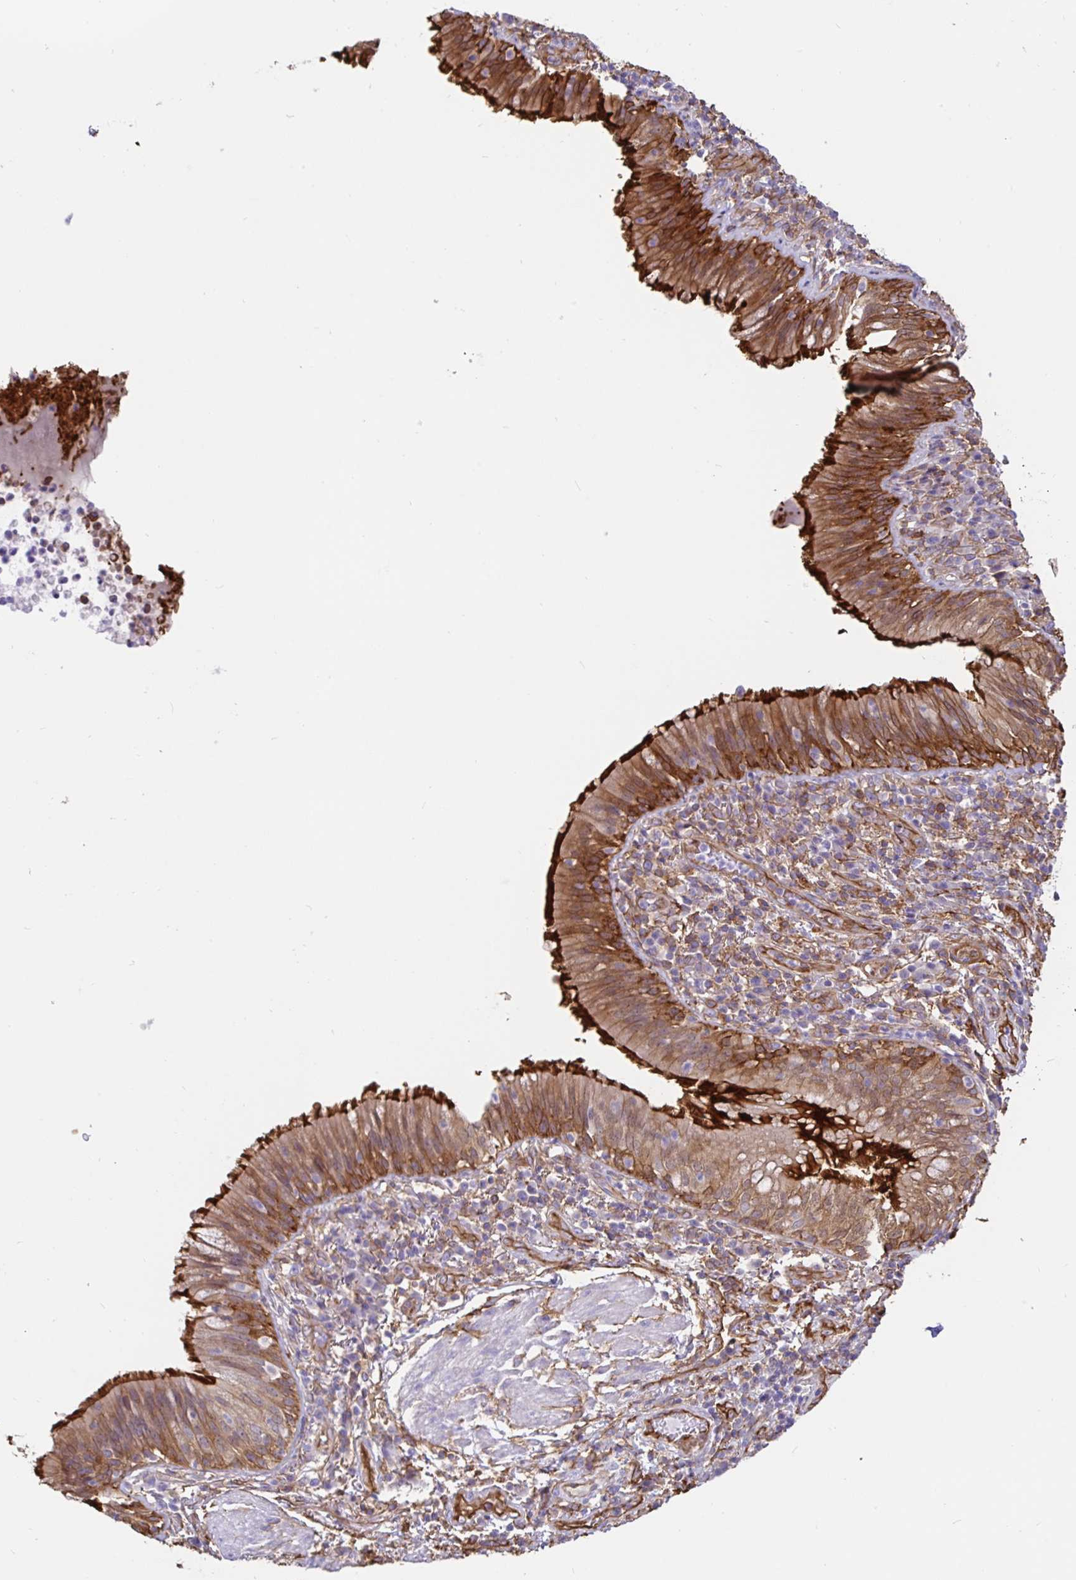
{"staining": {"intensity": "strong", "quantity": ">75%", "location": "cytoplasmic/membranous"}, "tissue": "bronchus", "cell_type": "Respiratory epithelial cells", "image_type": "normal", "snomed": [{"axis": "morphology", "description": "Normal tissue, NOS"}, {"axis": "topography", "description": "Cartilage tissue"}, {"axis": "topography", "description": "Bronchus"}], "caption": "IHC (DAB) staining of benign human bronchus displays strong cytoplasmic/membranous protein expression in approximately >75% of respiratory epithelial cells.", "gene": "ANXA2", "patient": {"sex": "male", "age": 56}}